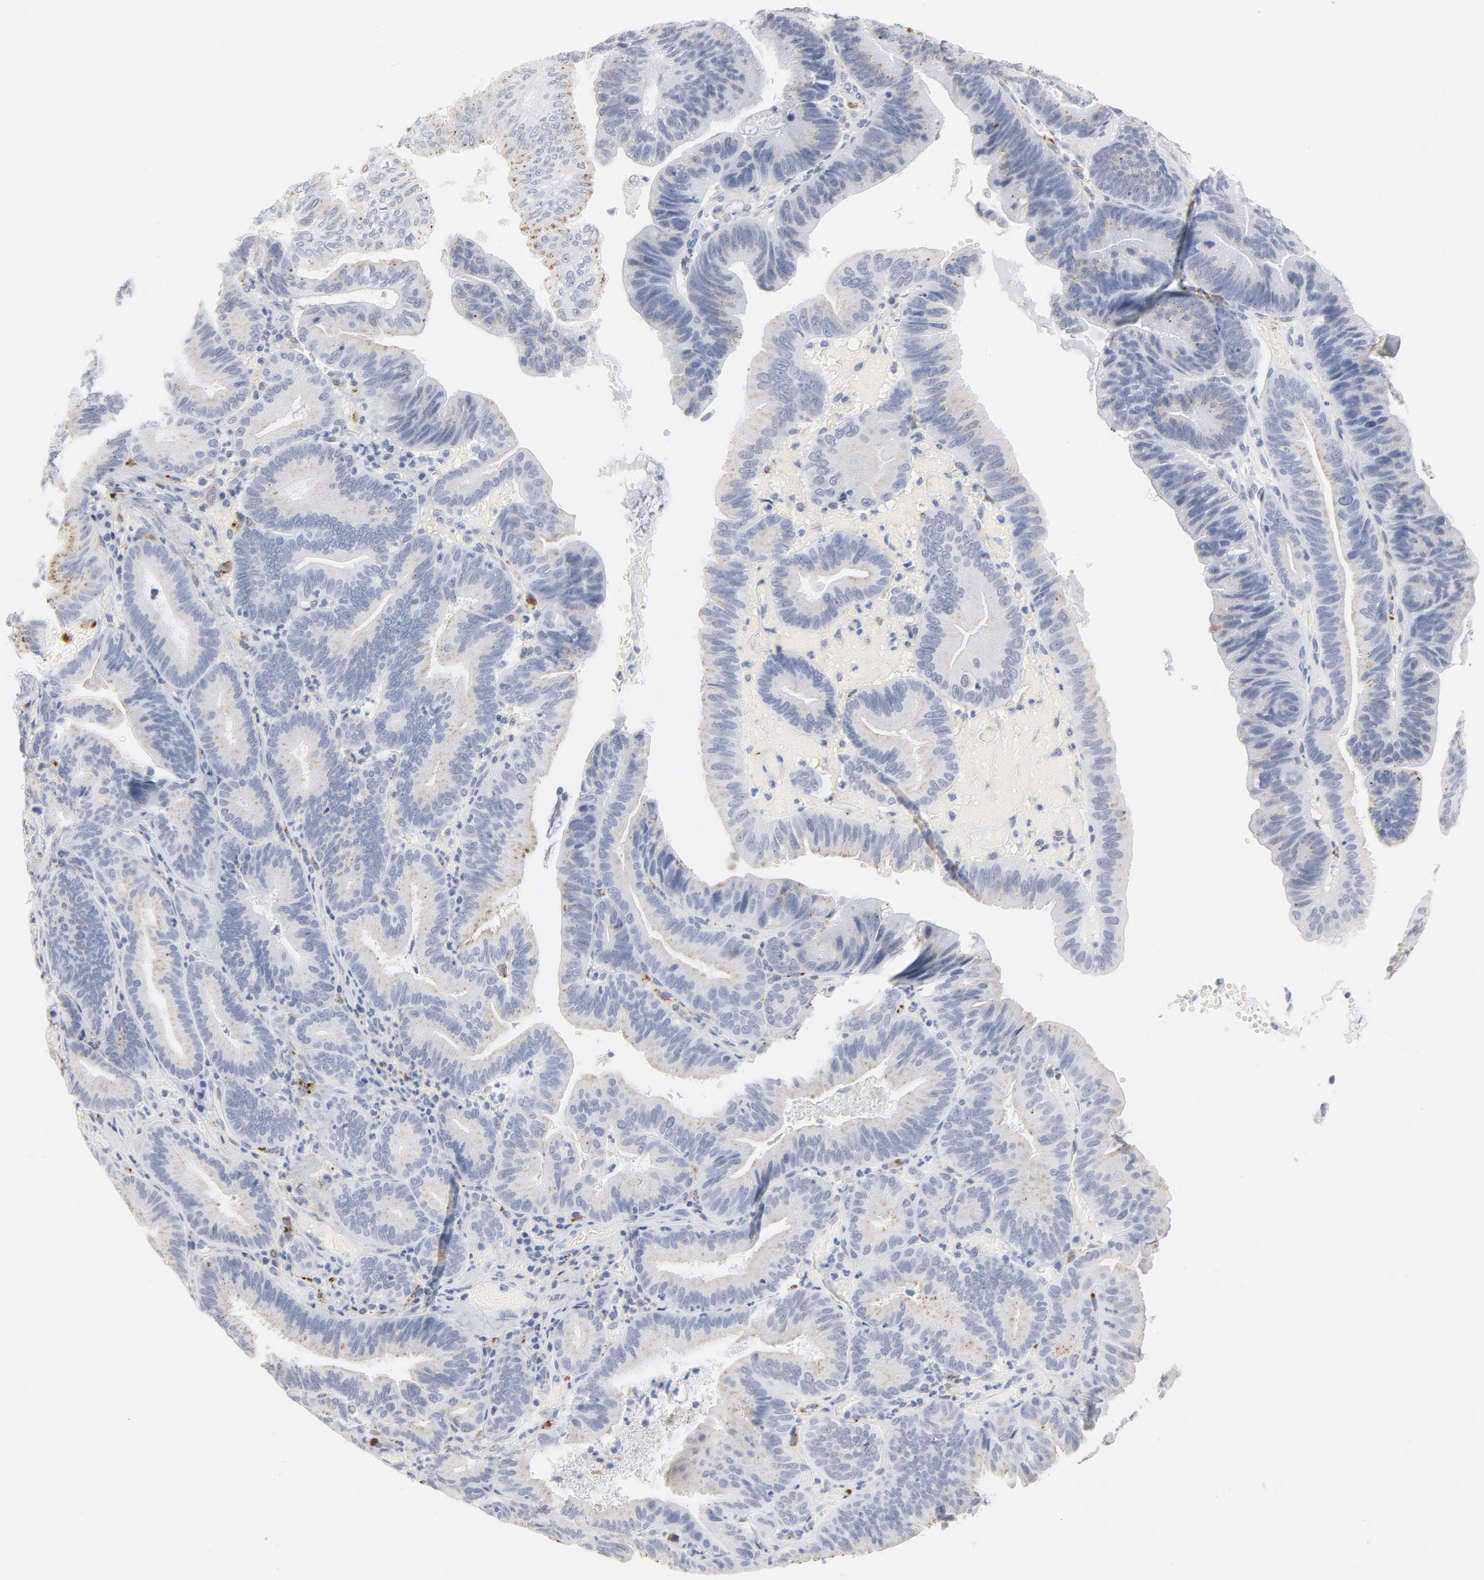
{"staining": {"intensity": "weak", "quantity": "<25%", "location": "cytoplasmic/membranous"}, "tissue": "pancreatic cancer", "cell_type": "Tumor cells", "image_type": "cancer", "snomed": [{"axis": "morphology", "description": "Adenocarcinoma, NOS"}, {"axis": "topography", "description": "Pancreas"}], "caption": "Immunohistochemistry micrograph of neoplastic tissue: adenocarcinoma (pancreatic) stained with DAB reveals no significant protein expression in tumor cells. (Immunohistochemistry, brightfield microscopy, high magnification).", "gene": "LTBP2", "patient": {"sex": "male", "age": 82}}